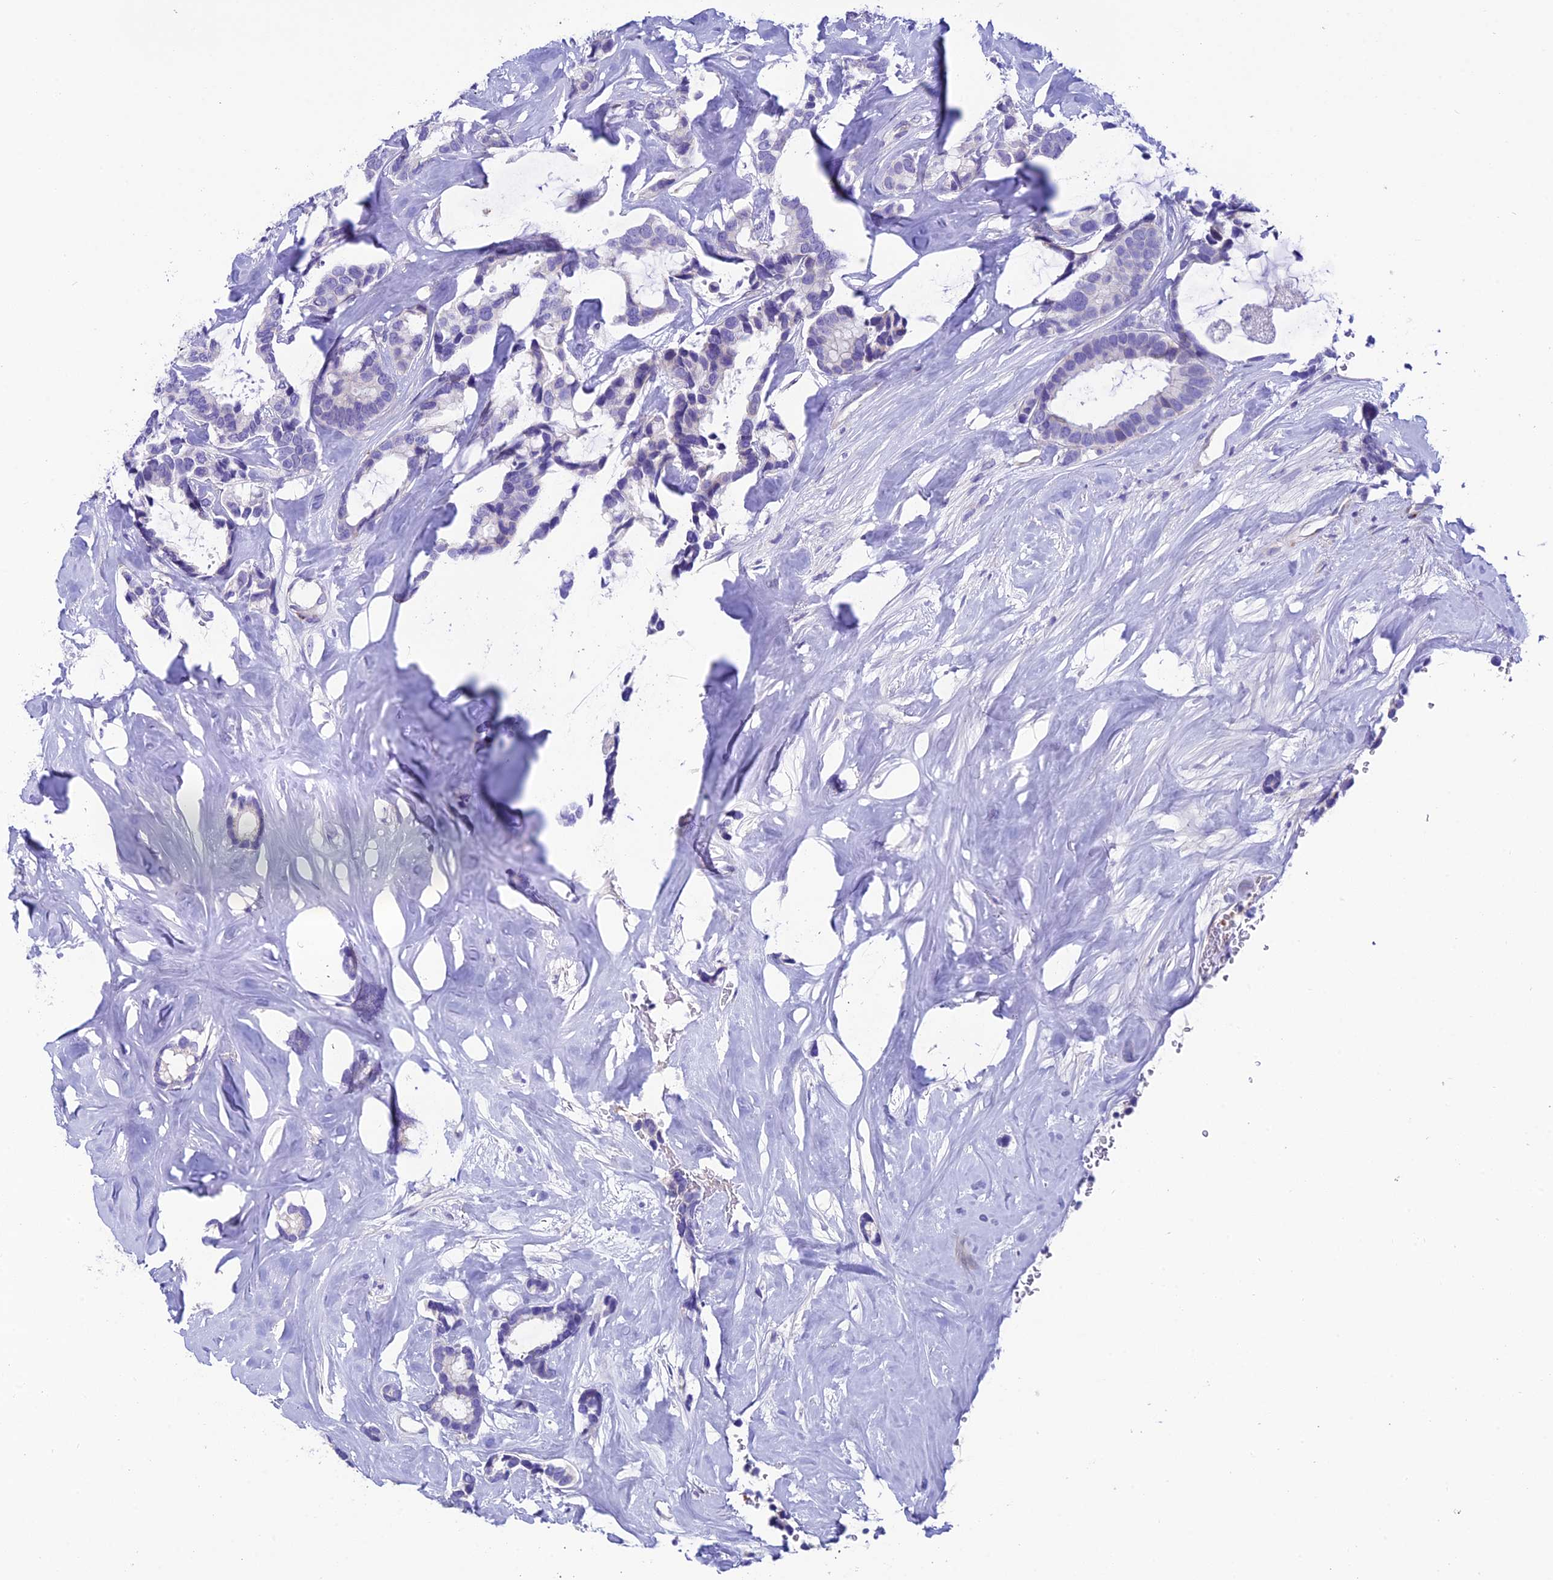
{"staining": {"intensity": "negative", "quantity": "none", "location": "none"}, "tissue": "breast cancer", "cell_type": "Tumor cells", "image_type": "cancer", "snomed": [{"axis": "morphology", "description": "Duct carcinoma"}, {"axis": "topography", "description": "Breast"}], "caption": "Tumor cells show no significant protein positivity in breast intraductal carcinoma.", "gene": "MACIR", "patient": {"sex": "female", "age": 87}}